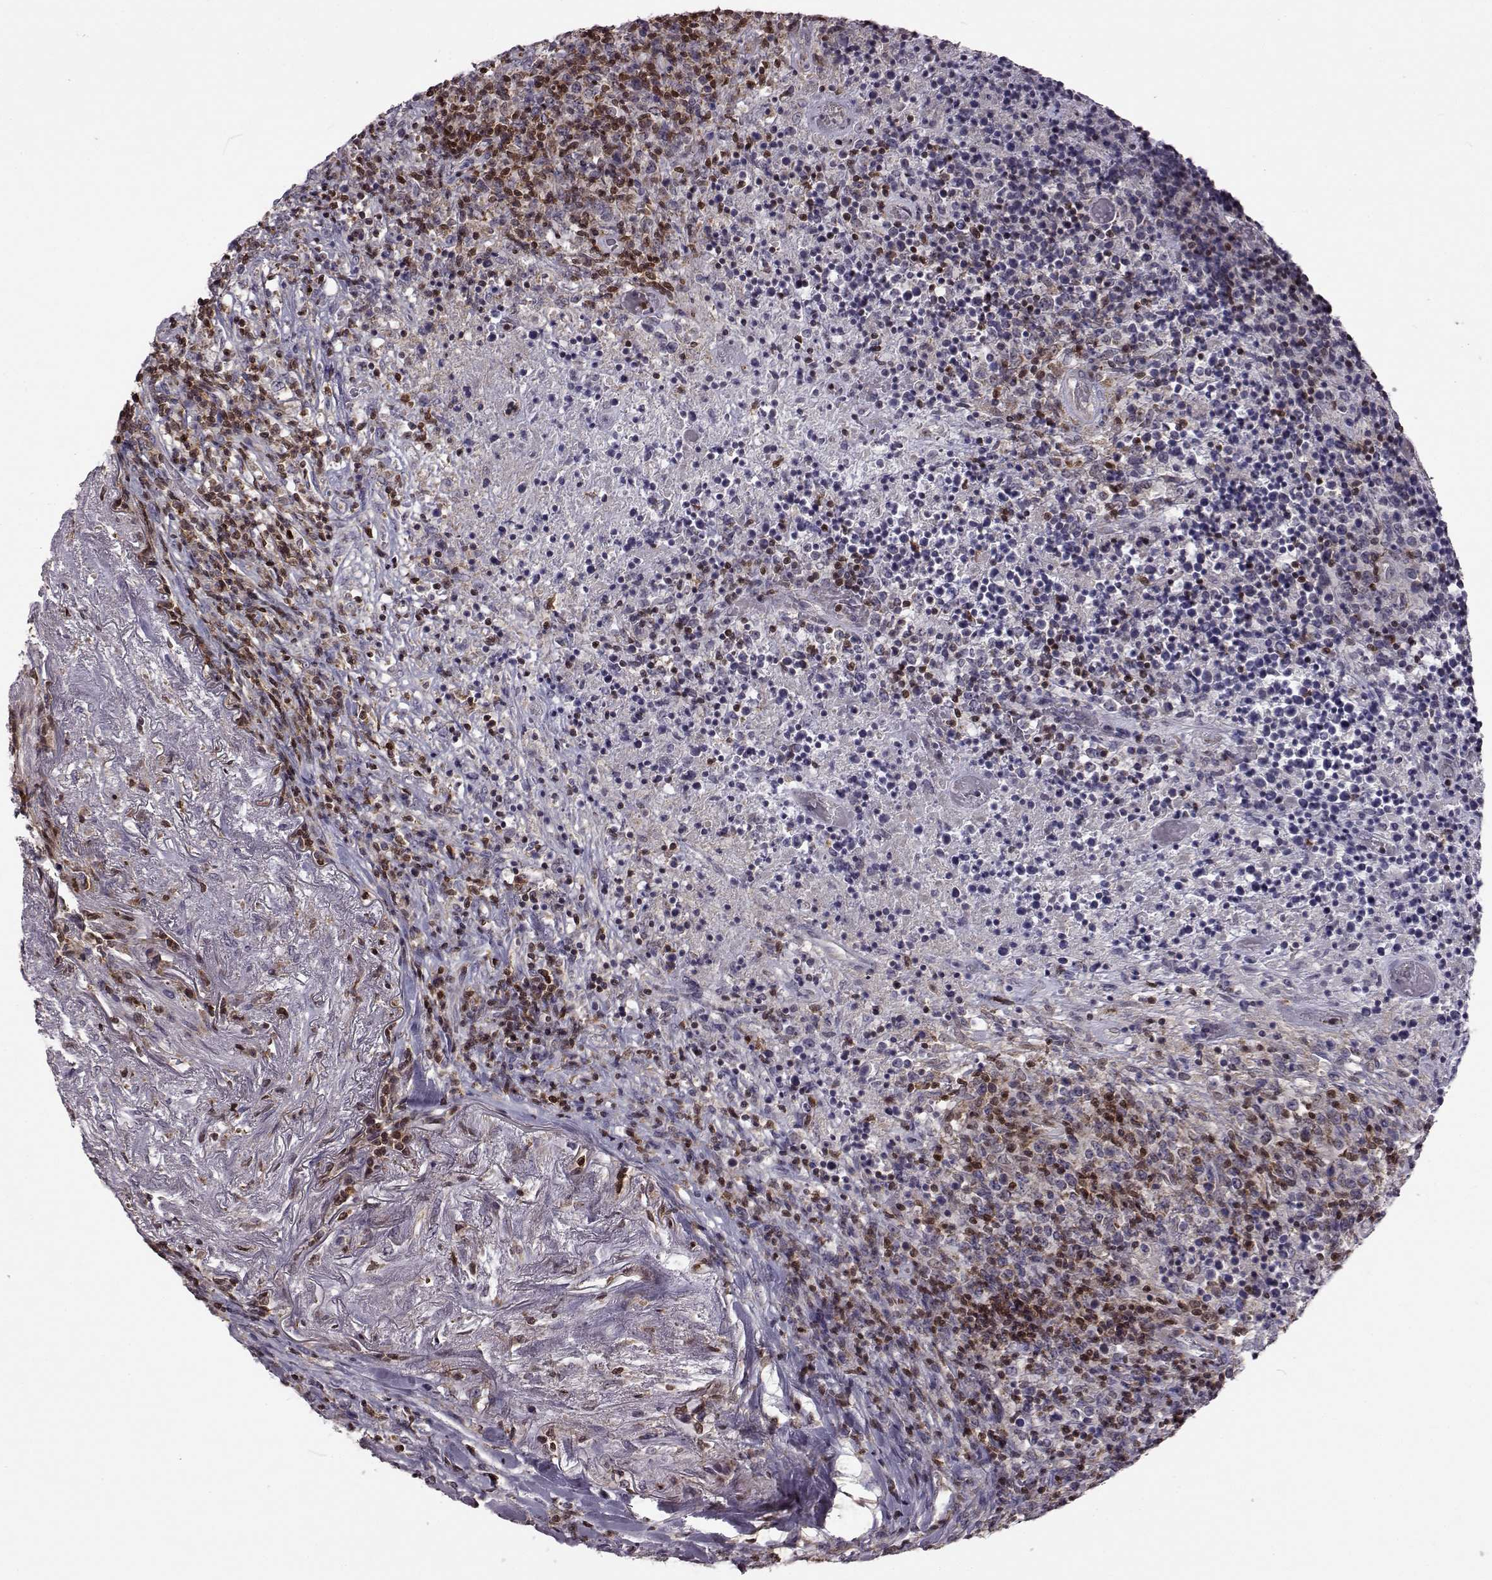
{"staining": {"intensity": "negative", "quantity": "none", "location": "none"}, "tissue": "lymphoma", "cell_type": "Tumor cells", "image_type": "cancer", "snomed": [{"axis": "morphology", "description": "Malignant lymphoma, non-Hodgkin's type, High grade"}, {"axis": "topography", "description": "Lung"}], "caption": "There is no significant staining in tumor cells of high-grade malignant lymphoma, non-Hodgkin's type. Brightfield microscopy of immunohistochemistry stained with DAB (brown) and hematoxylin (blue), captured at high magnification.", "gene": "DOK2", "patient": {"sex": "male", "age": 79}}